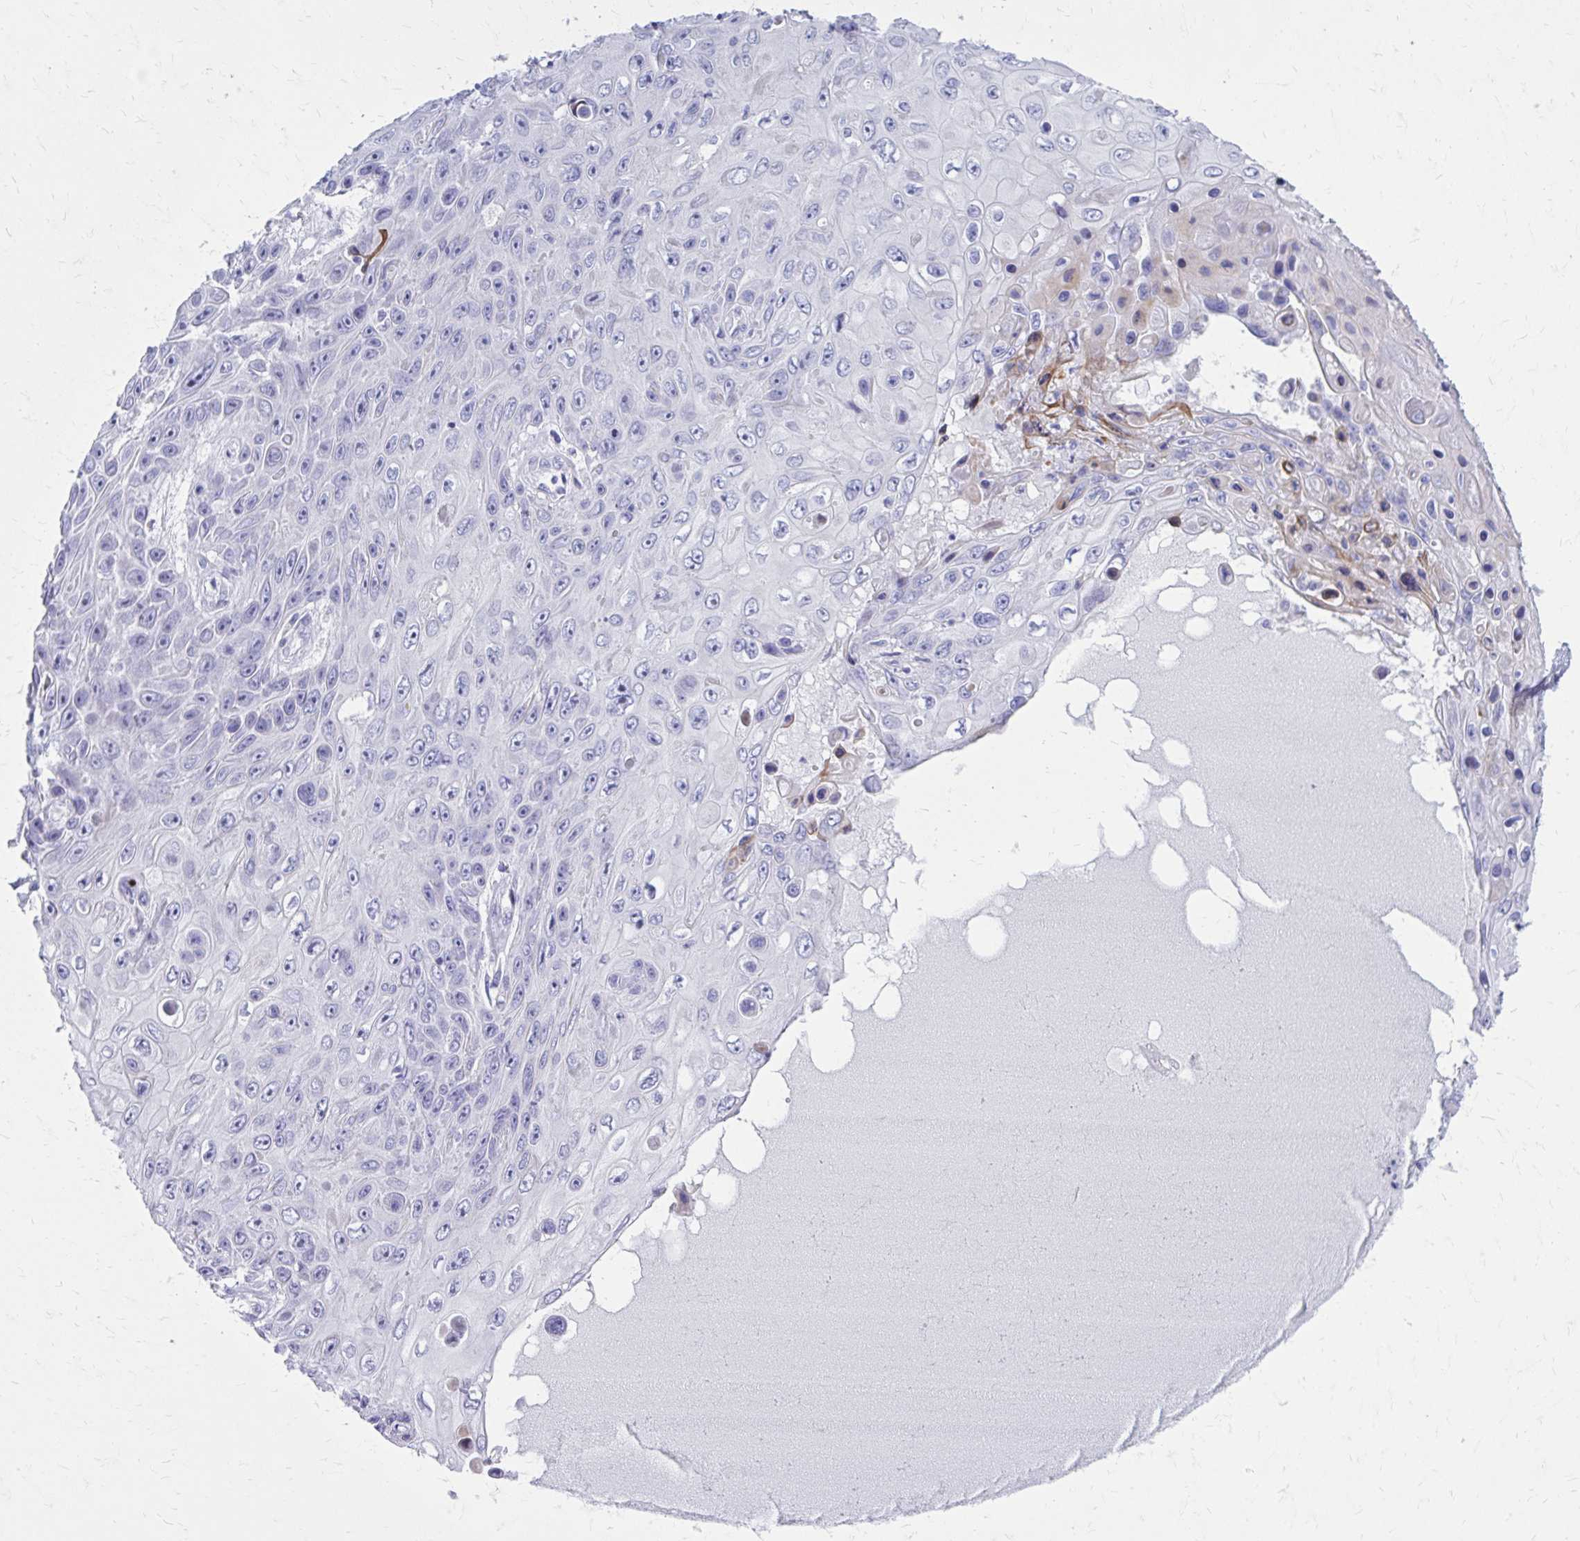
{"staining": {"intensity": "negative", "quantity": "none", "location": "none"}, "tissue": "skin cancer", "cell_type": "Tumor cells", "image_type": "cancer", "snomed": [{"axis": "morphology", "description": "Squamous cell carcinoma, NOS"}, {"axis": "topography", "description": "Skin"}], "caption": "This histopathology image is of skin cancer stained with immunohistochemistry (IHC) to label a protein in brown with the nuclei are counter-stained blue. There is no staining in tumor cells.", "gene": "LCN15", "patient": {"sex": "male", "age": 82}}